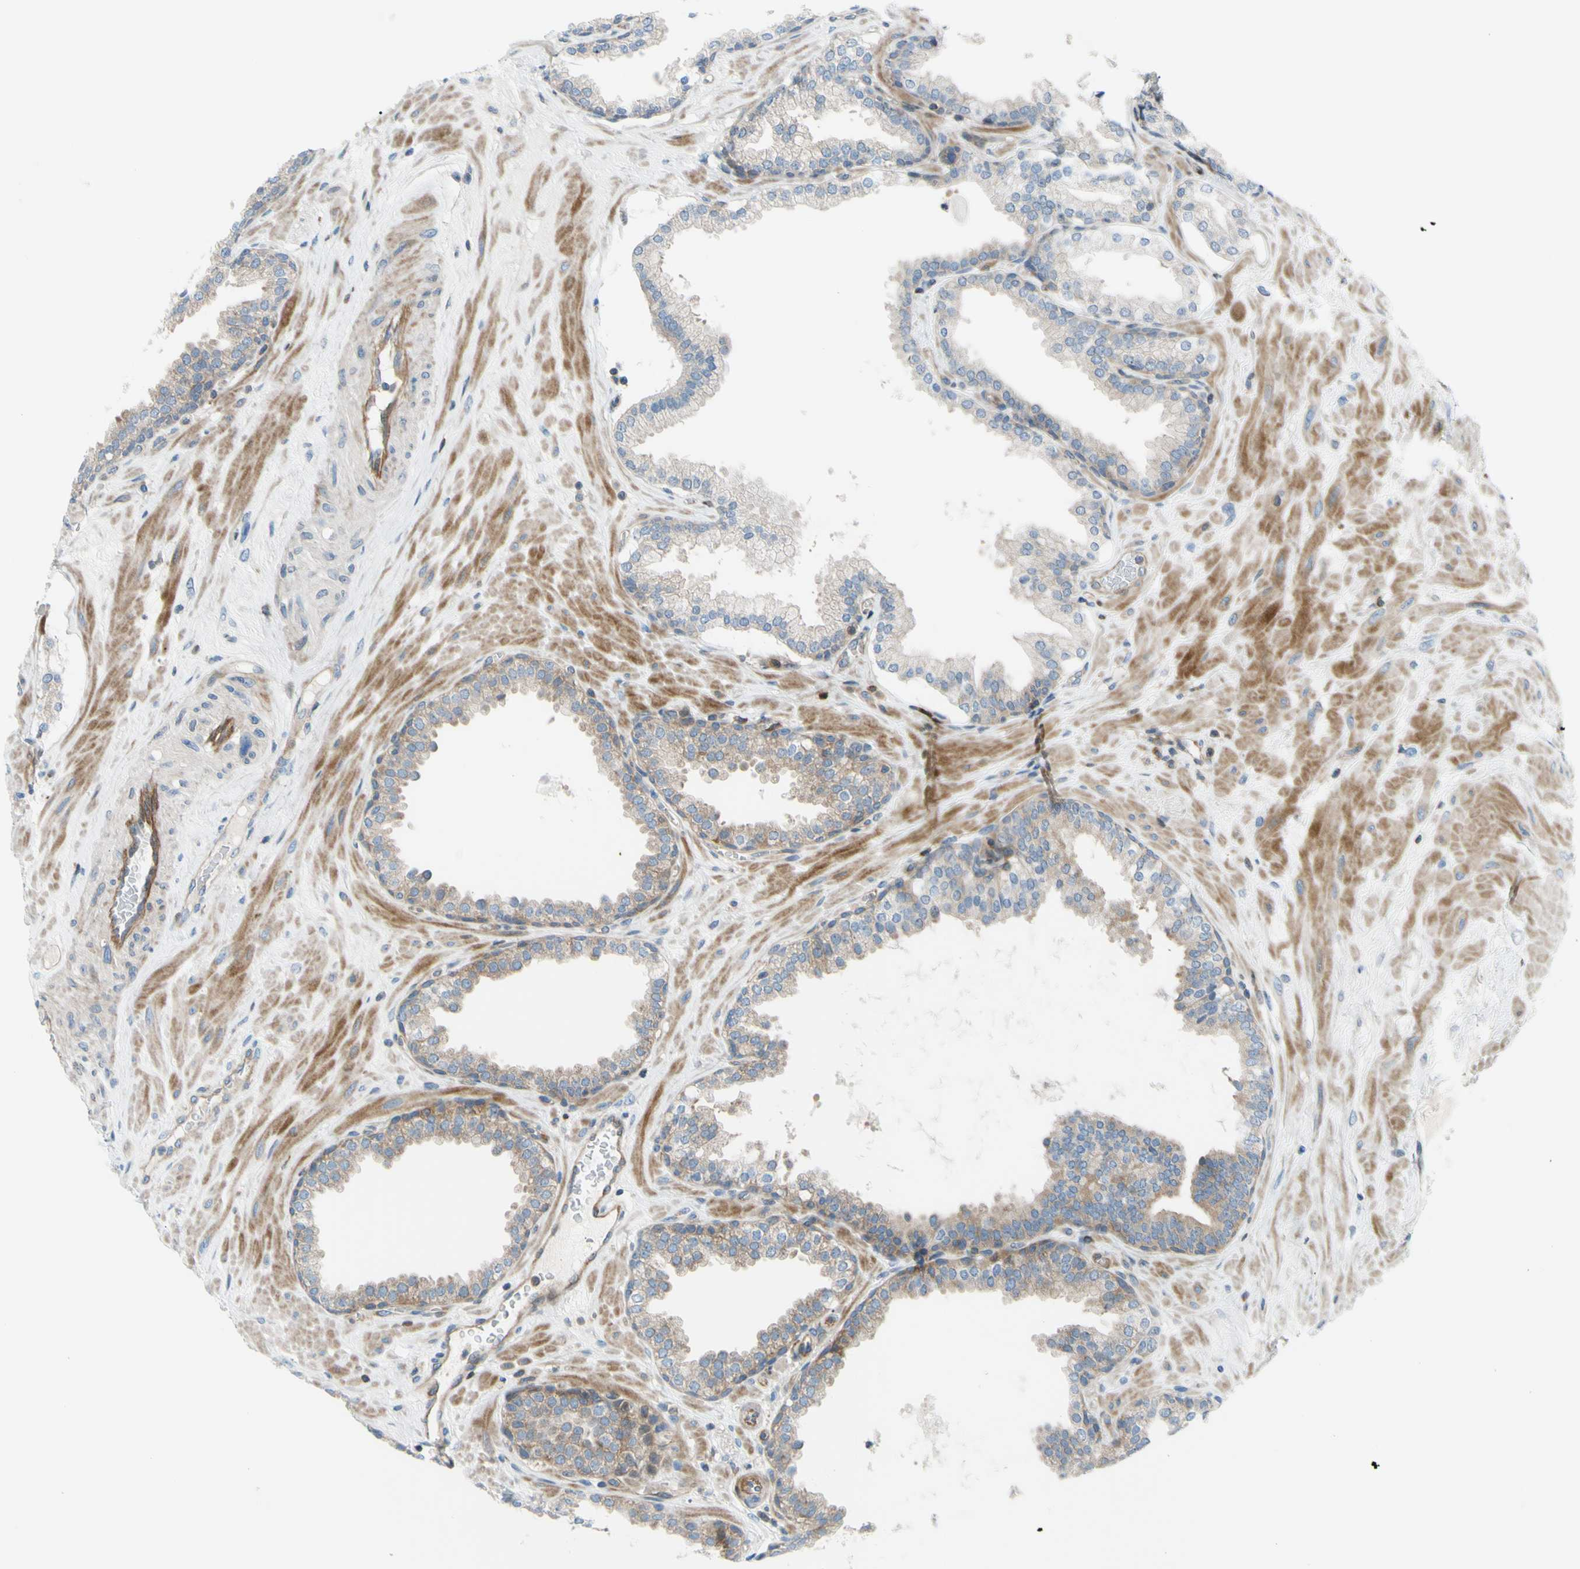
{"staining": {"intensity": "negative", "quantity": "none", "location": "none"}, "tissue": "prostate", "cell_type": "Glandular cells", "image_type": "normal", "snomed": [{"axis": "morphology", "description": "Normal tissue, NOS"}, {"axis": "topography", "description": "Prostate"}], "caption": "Photomicrograph shows no significant protein positivity in glandular cells of benign prostate.", "gene": "PAK2", "patient": {"sex": "male", "age": 51}}